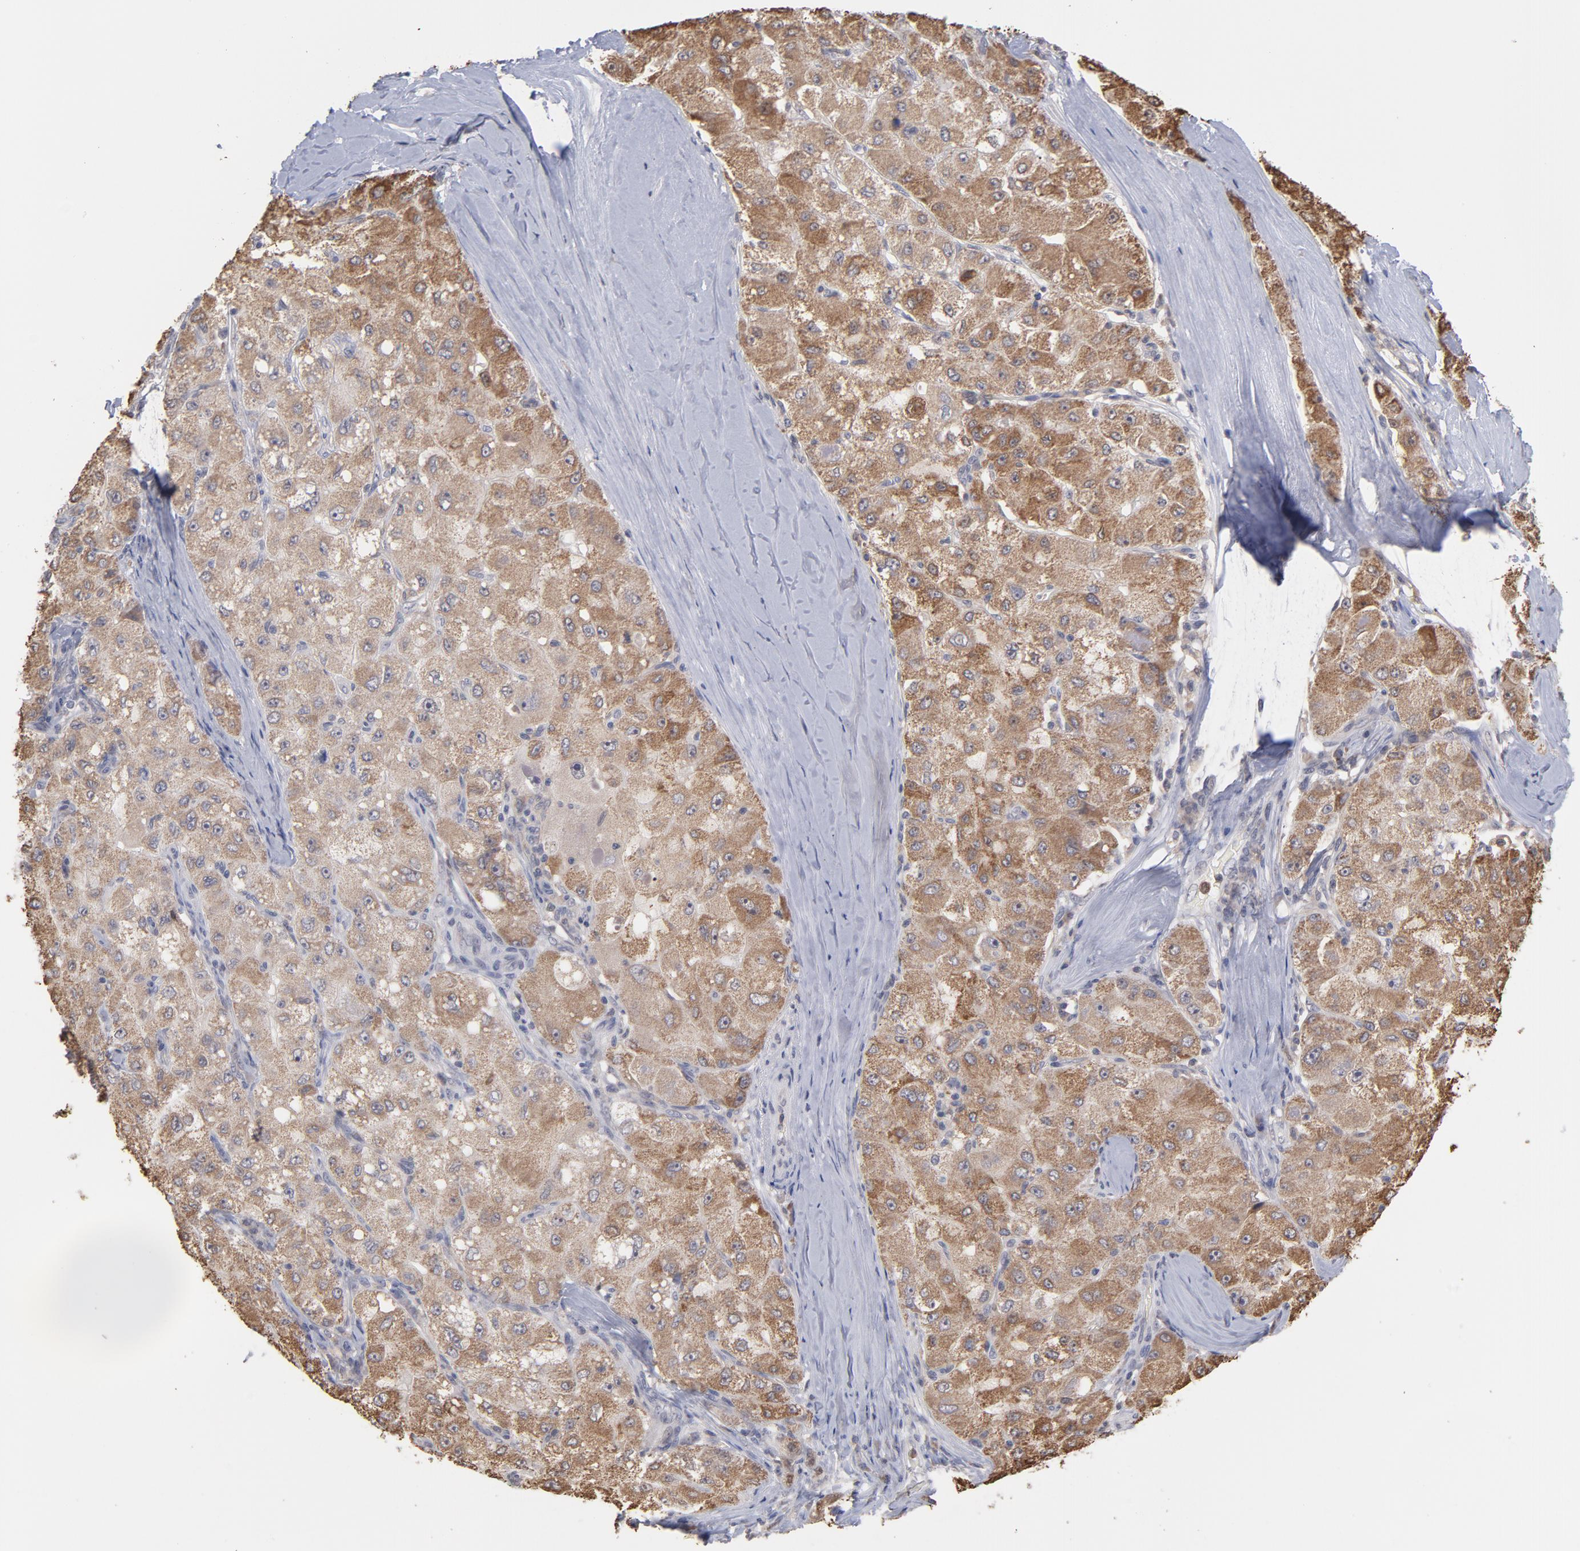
{"staining": {"intensity": "moderate", "quantity": ">75%", "location": "cytoplasmic/membranous"}, "tissue": "liver cancer", "cell_type": "Tumor cells", "image_type": "cancer", "snomed": [{"axis": "morphology", "description": "Carcinoma, Hepatocellular, NOS"}, {"axis": "topography", "description": "Liver"}], "caption": "Immunohistochemical staining of human liver cancer exhibits medium levels of moderate cytoplasmic/membranous staining in about >75% of tumor cells. (DAB = brown stain, brightfield microscopy at high magnification).", "gene": "OAS1", "patient": {"sex": "male", "age": 80}}